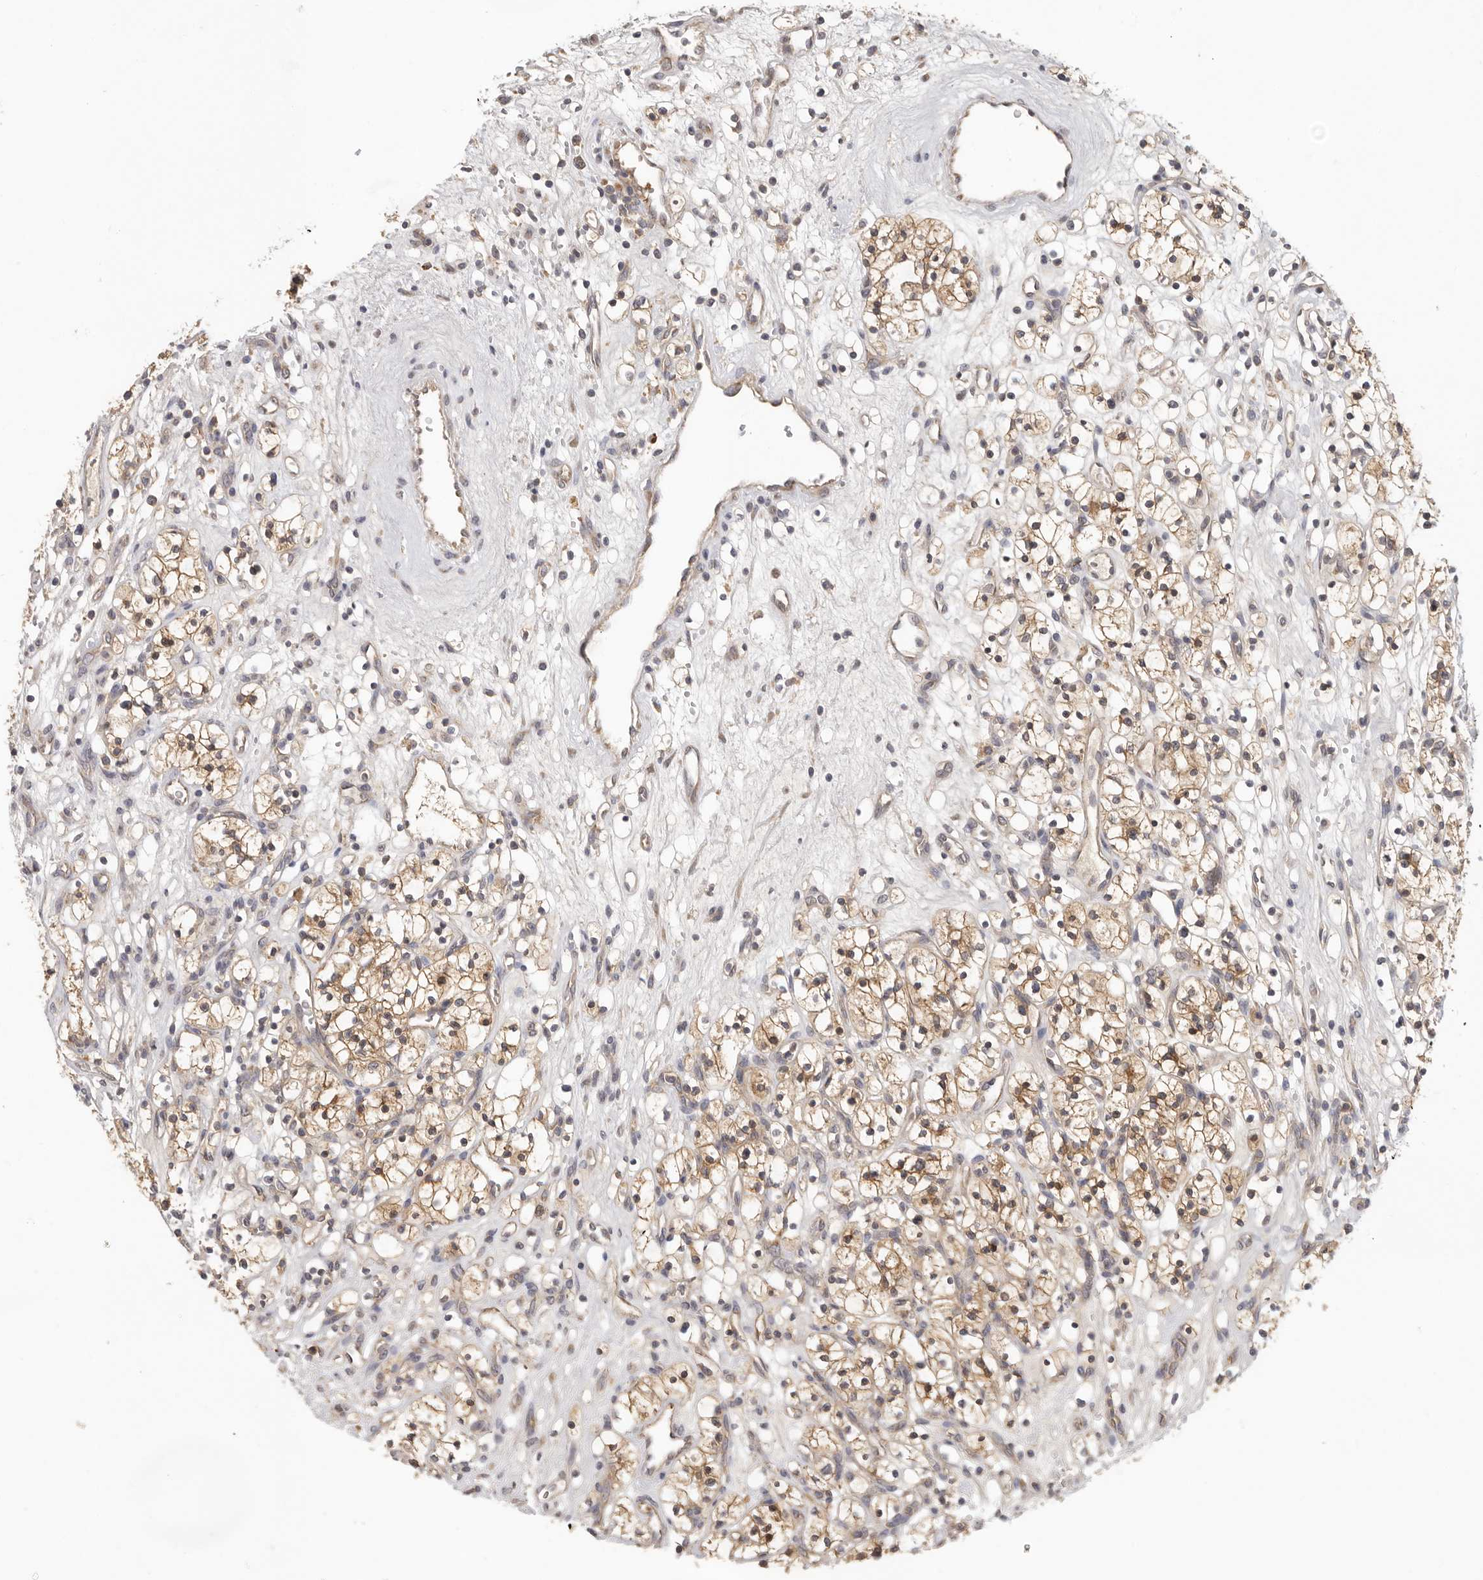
{"staining": {"intensity": "moderate", "quantity": ">75%", "location": "cytoplasmic/membranous"}, "tissue": "renal cancer", "cell_type": "Tumor cells", "image_type": "cancer", "snomed": [{"axis": "morphology", "description": "Adenocarcinoma, NOS"}, {"axis": "topography", "description": "Kidney"}], "caption": "Renal adenocarcinoma stained with DAB (3,3'-diaminobenzidine) immunohistochemistry (IHC) displays medium levels of moderate cytoplasmic/membranous positivity in approximately >75% of tumor cells.", "gene": "PPP1R42", "patient": {"sex": "female", "age": 57}}